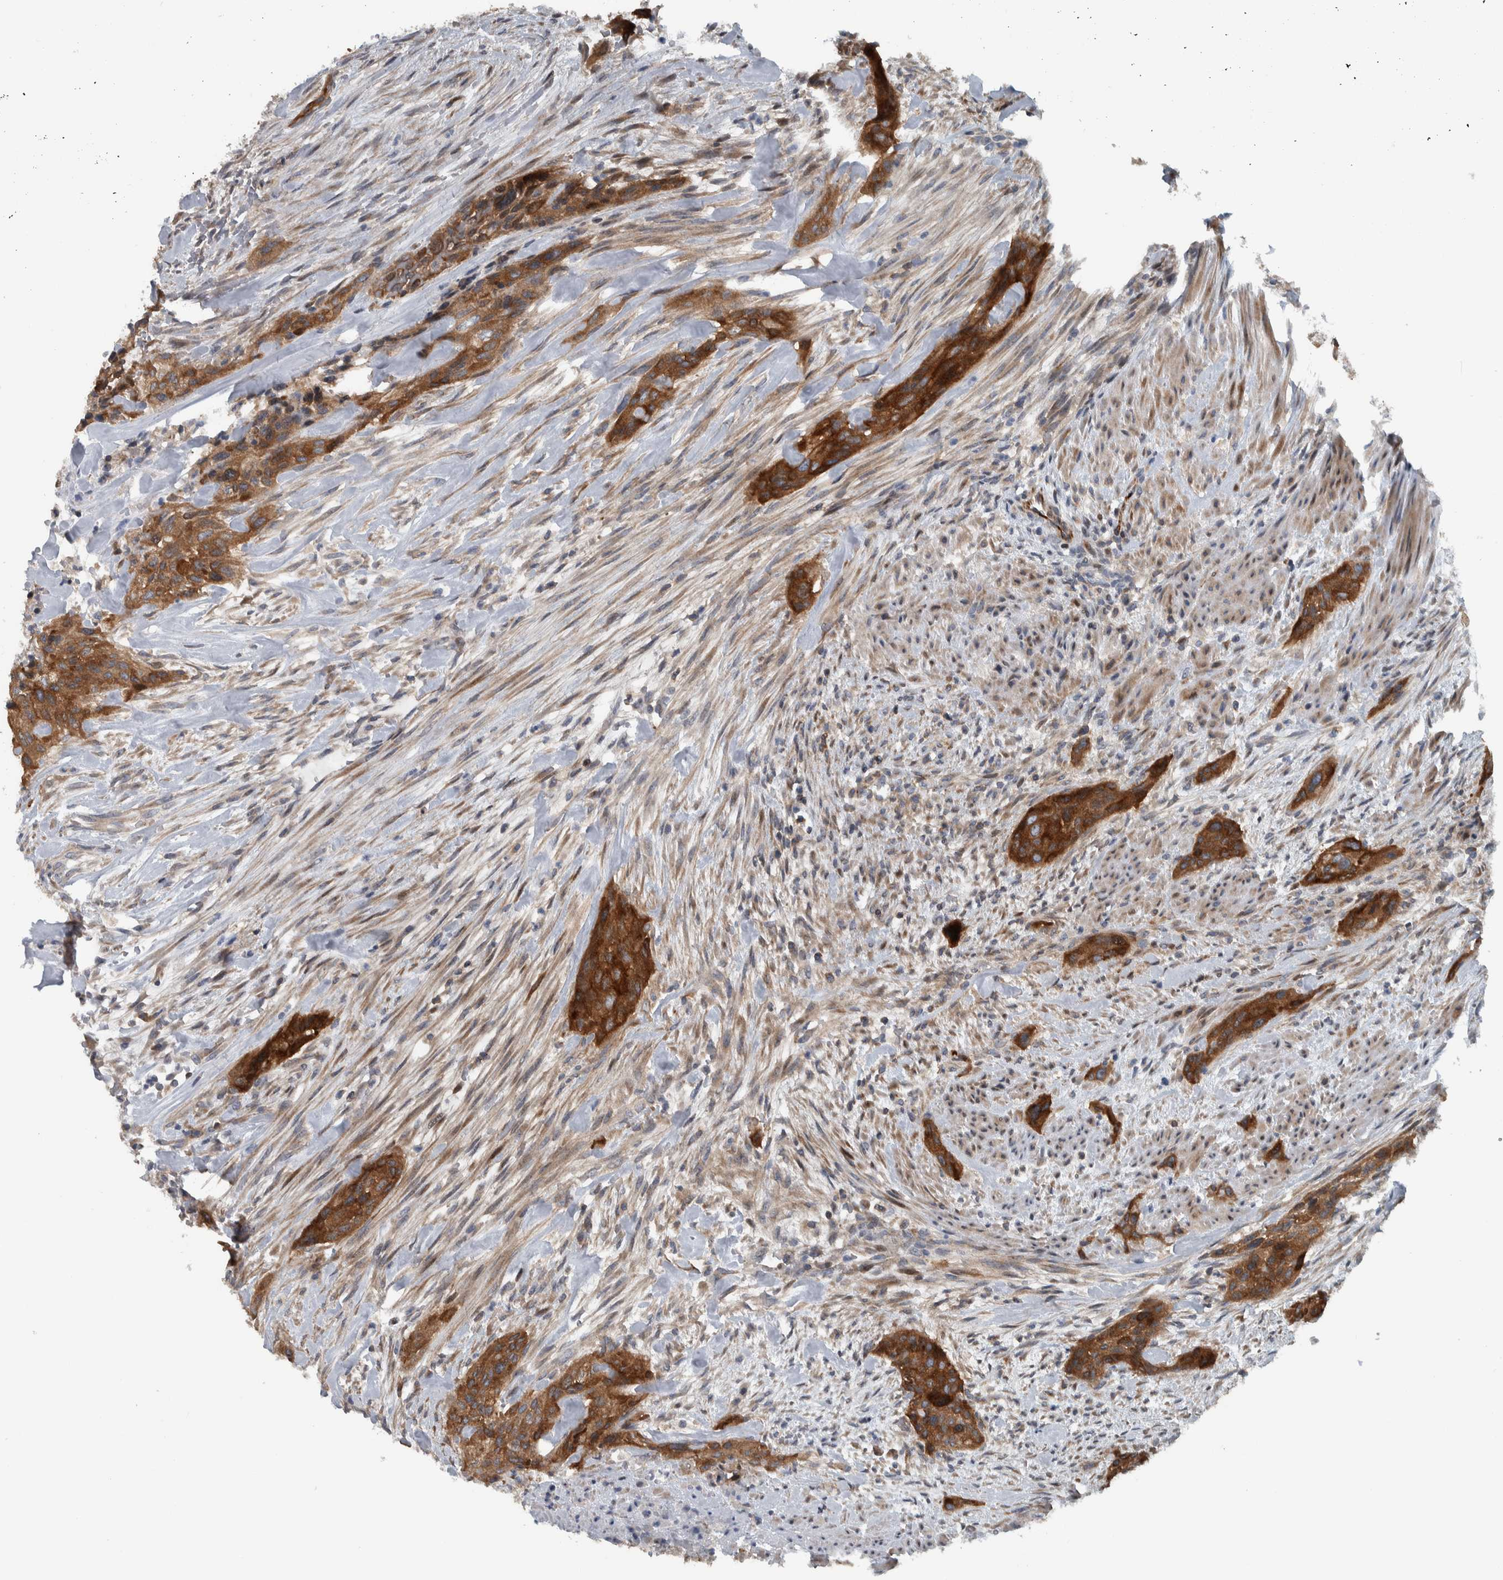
{"staining": {"intensity": "strong", "quantity": ">75%", "location": "cytoplasmic/membranous"}, "tissue": "urothelial cancer", "cell_type": "Tumor cells", "image_type": "cancer", "snomed": [{"axis": "morphology", "description": "Urothelial carcinoma, High grade"}, {"axis": "topography", "description": "Urinary bladder"}], "caption": "Human urothelial cancer stained with a brown dye reveals strong cytoplasmic/membranous positive staining in approximately >75% of tumor cells.", "gene": "BAIAP2L1", "patient": {"sex": "male", "age": 35}}